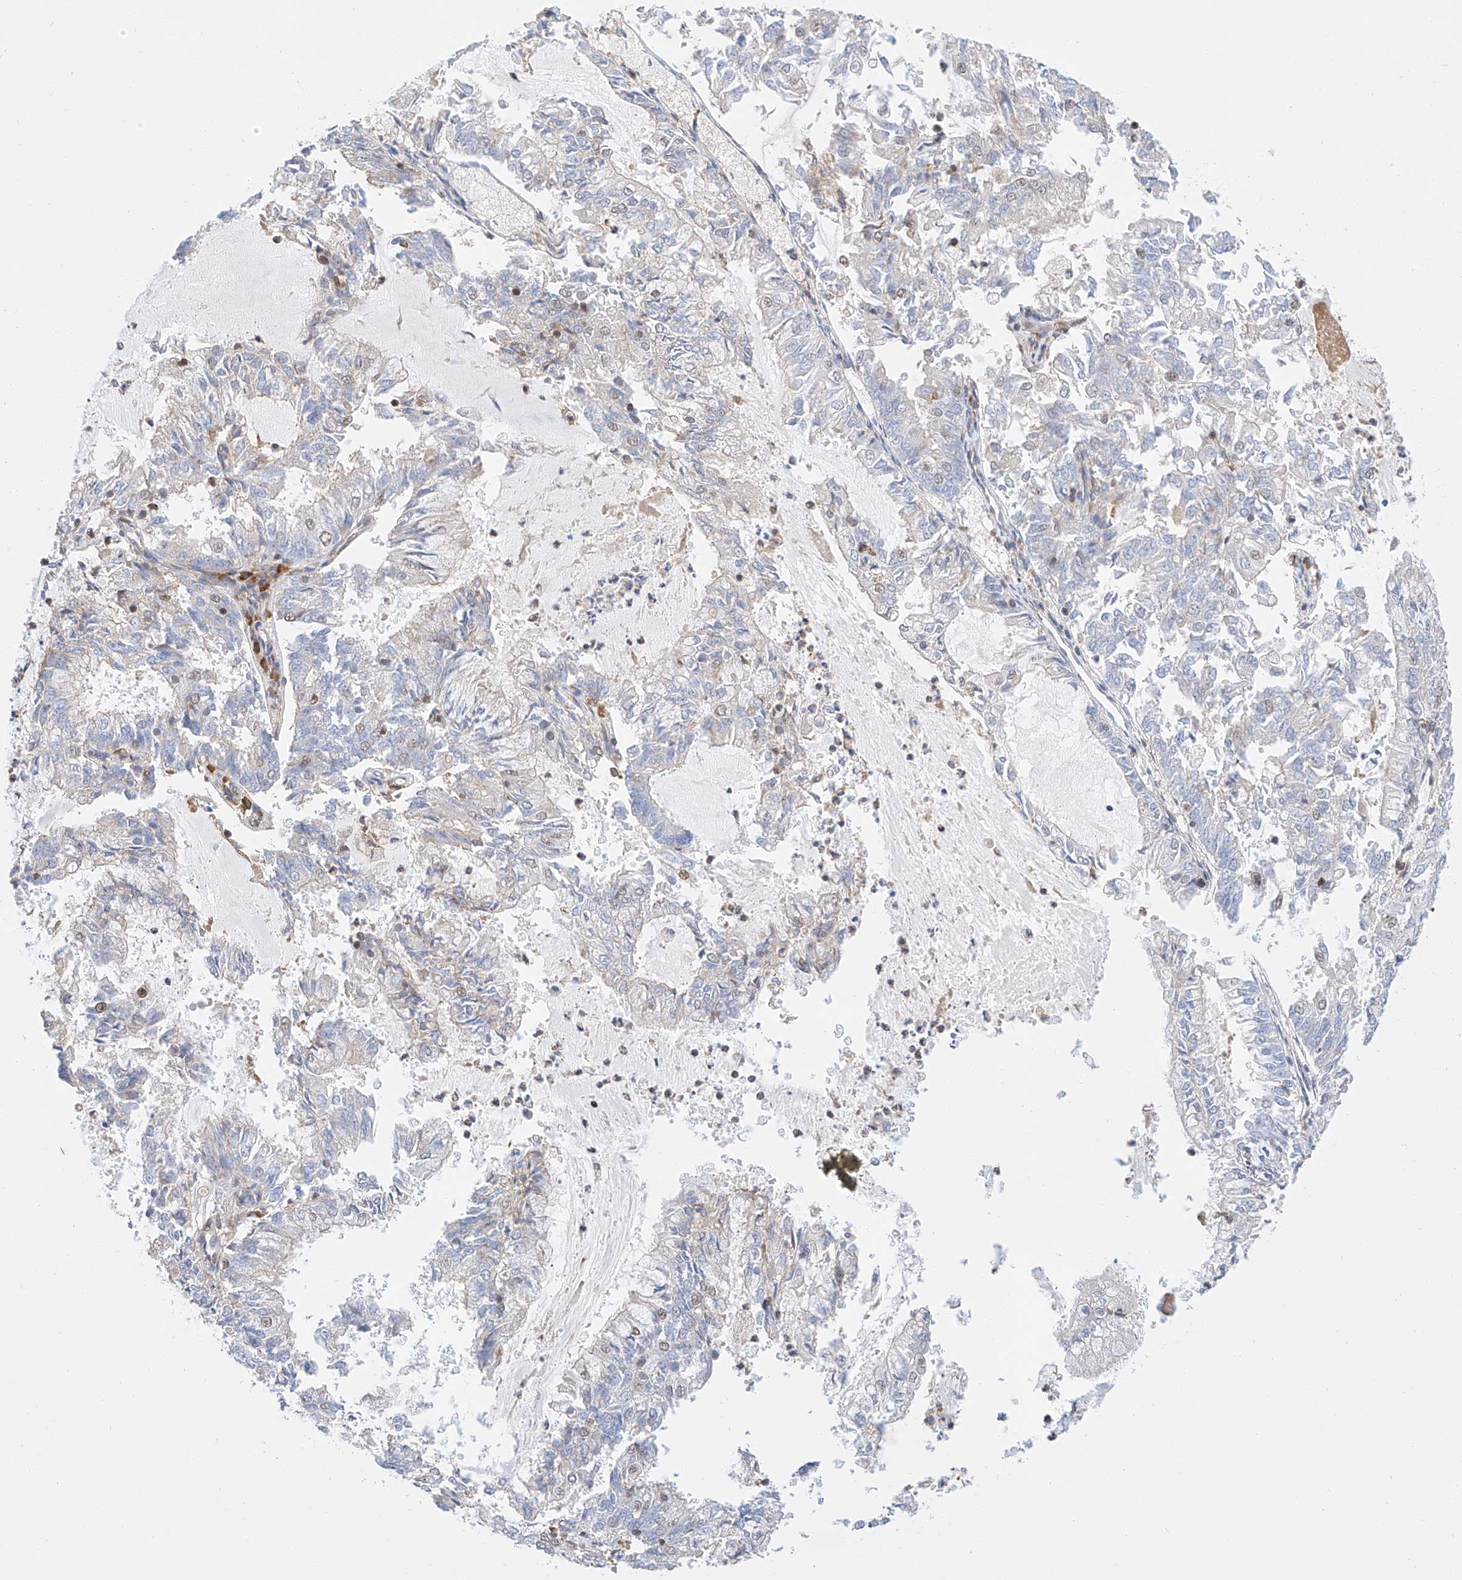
{"staining": {"intensity": "weak", "quantity": "<25%", "location": "nuclear"}, "tissue": "endometrial cancer", "cell_type": "Tumor cells", "image_type": "cancer", "snomed": [{"axis": "morphology", "description": "Adenocarcinoma, NOS"}, {"axis": "topography", "description": "Endometrium"}], "caption": "This image is of endometrial adenocarcinoma stained with immunohistochemistry (IHC) to label a protein in brown with the nuclei are counter-stained blue. There is no positivity in tumor cells.", "gene": "HDAC9", "patient": {"sex": "female", "age": 57}}